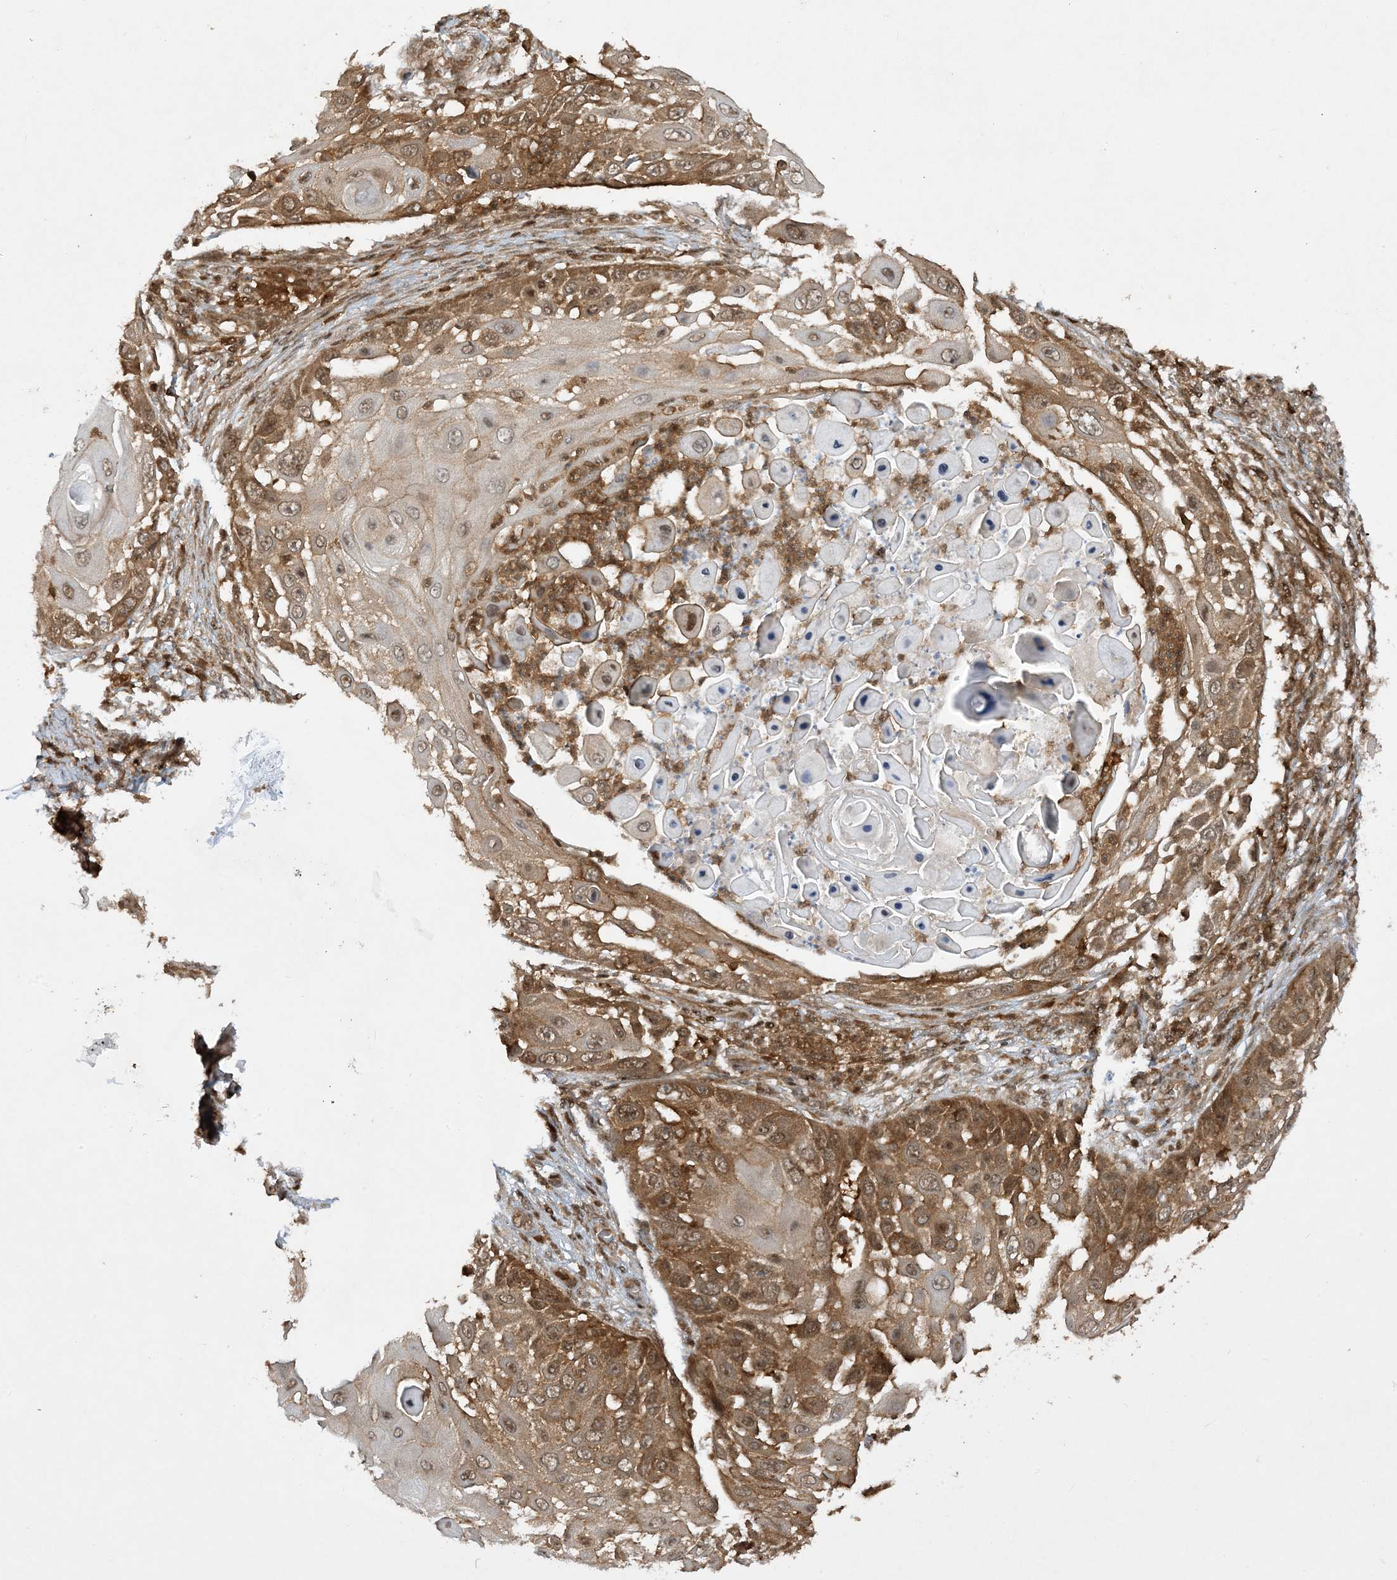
{"staining": {"intensity": "moderate", "quantity": ">75%", "location": "cytoplasmic/membranous"}, "tissue": "skin cancer", "cell_type": "Tumor cells", "image_type": "cancer", "snomed": [{"axis": "morphology", "description": "Squamous cell carcinoma, NOS"}, {"axis": "topography", "description": "Skin"}], "caption": "About >75% of tumor cells in skin cancer exhibit moderate cytoplasmic/membranous protein staining as visualized by brown immunohistochemical staining.", "gene": "CERT1", "patient": {"sex": "female", "age": 44}}